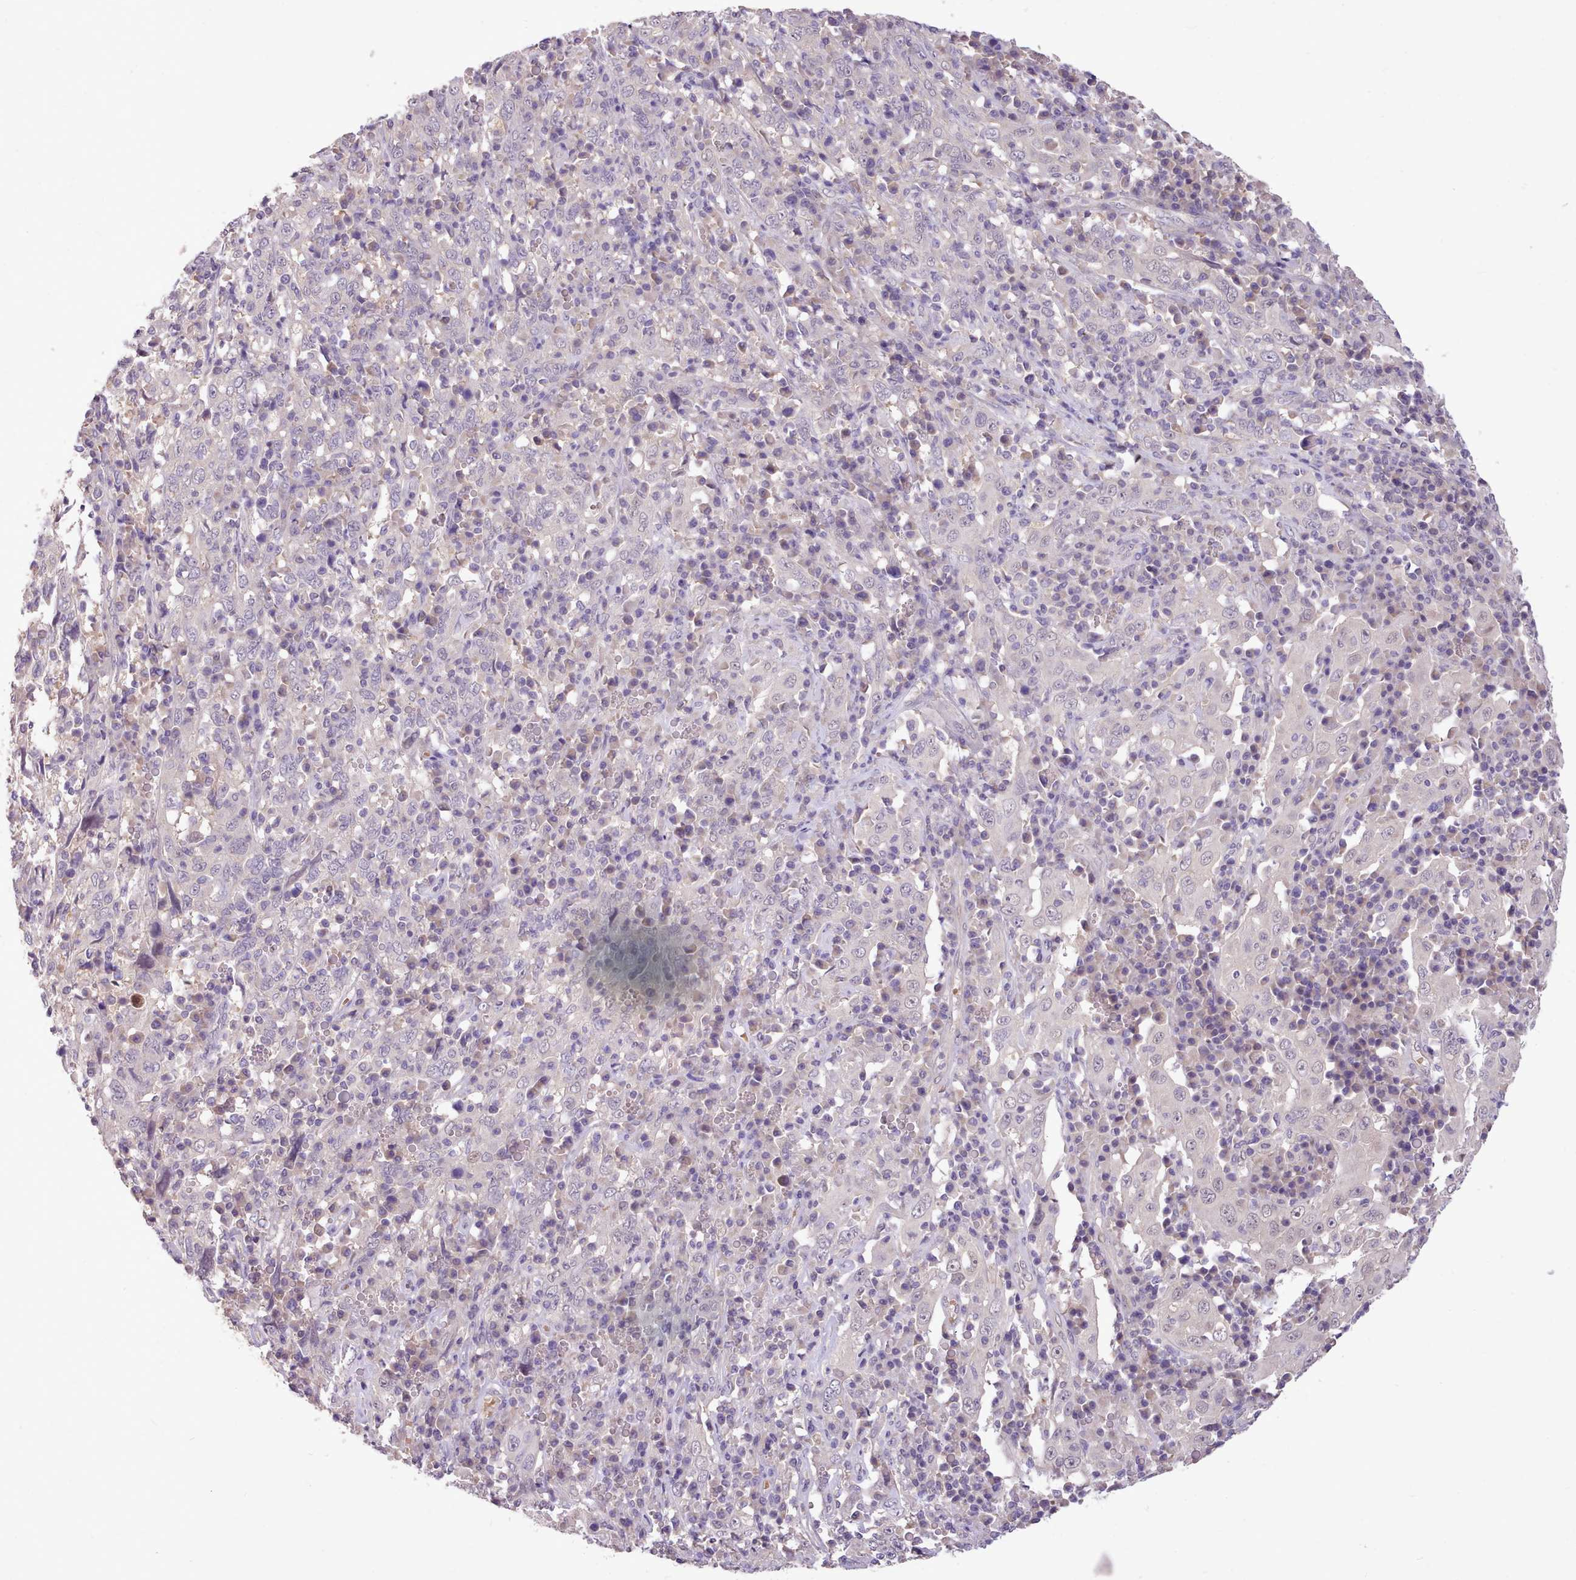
{"staining": {"intensity": "negative", "quantity": "none", "location": "none"}, "tissue": "cervical cancer", "cell_type": "Tumor cells", "image_type": "cancer", "snomed": [{"axis": "morphology", "description": "Squamous cell carcinoma, NOS"}, {"axis": "topography", "description": "Cervix"}], "caption": "A photomicrograph of cervical cancer (squamous cell carcinoma) stained for a protein shows no brown staining in tumor cells.", "gene": "ZNF607", "patient": {"sex": "female", "age": 46}}